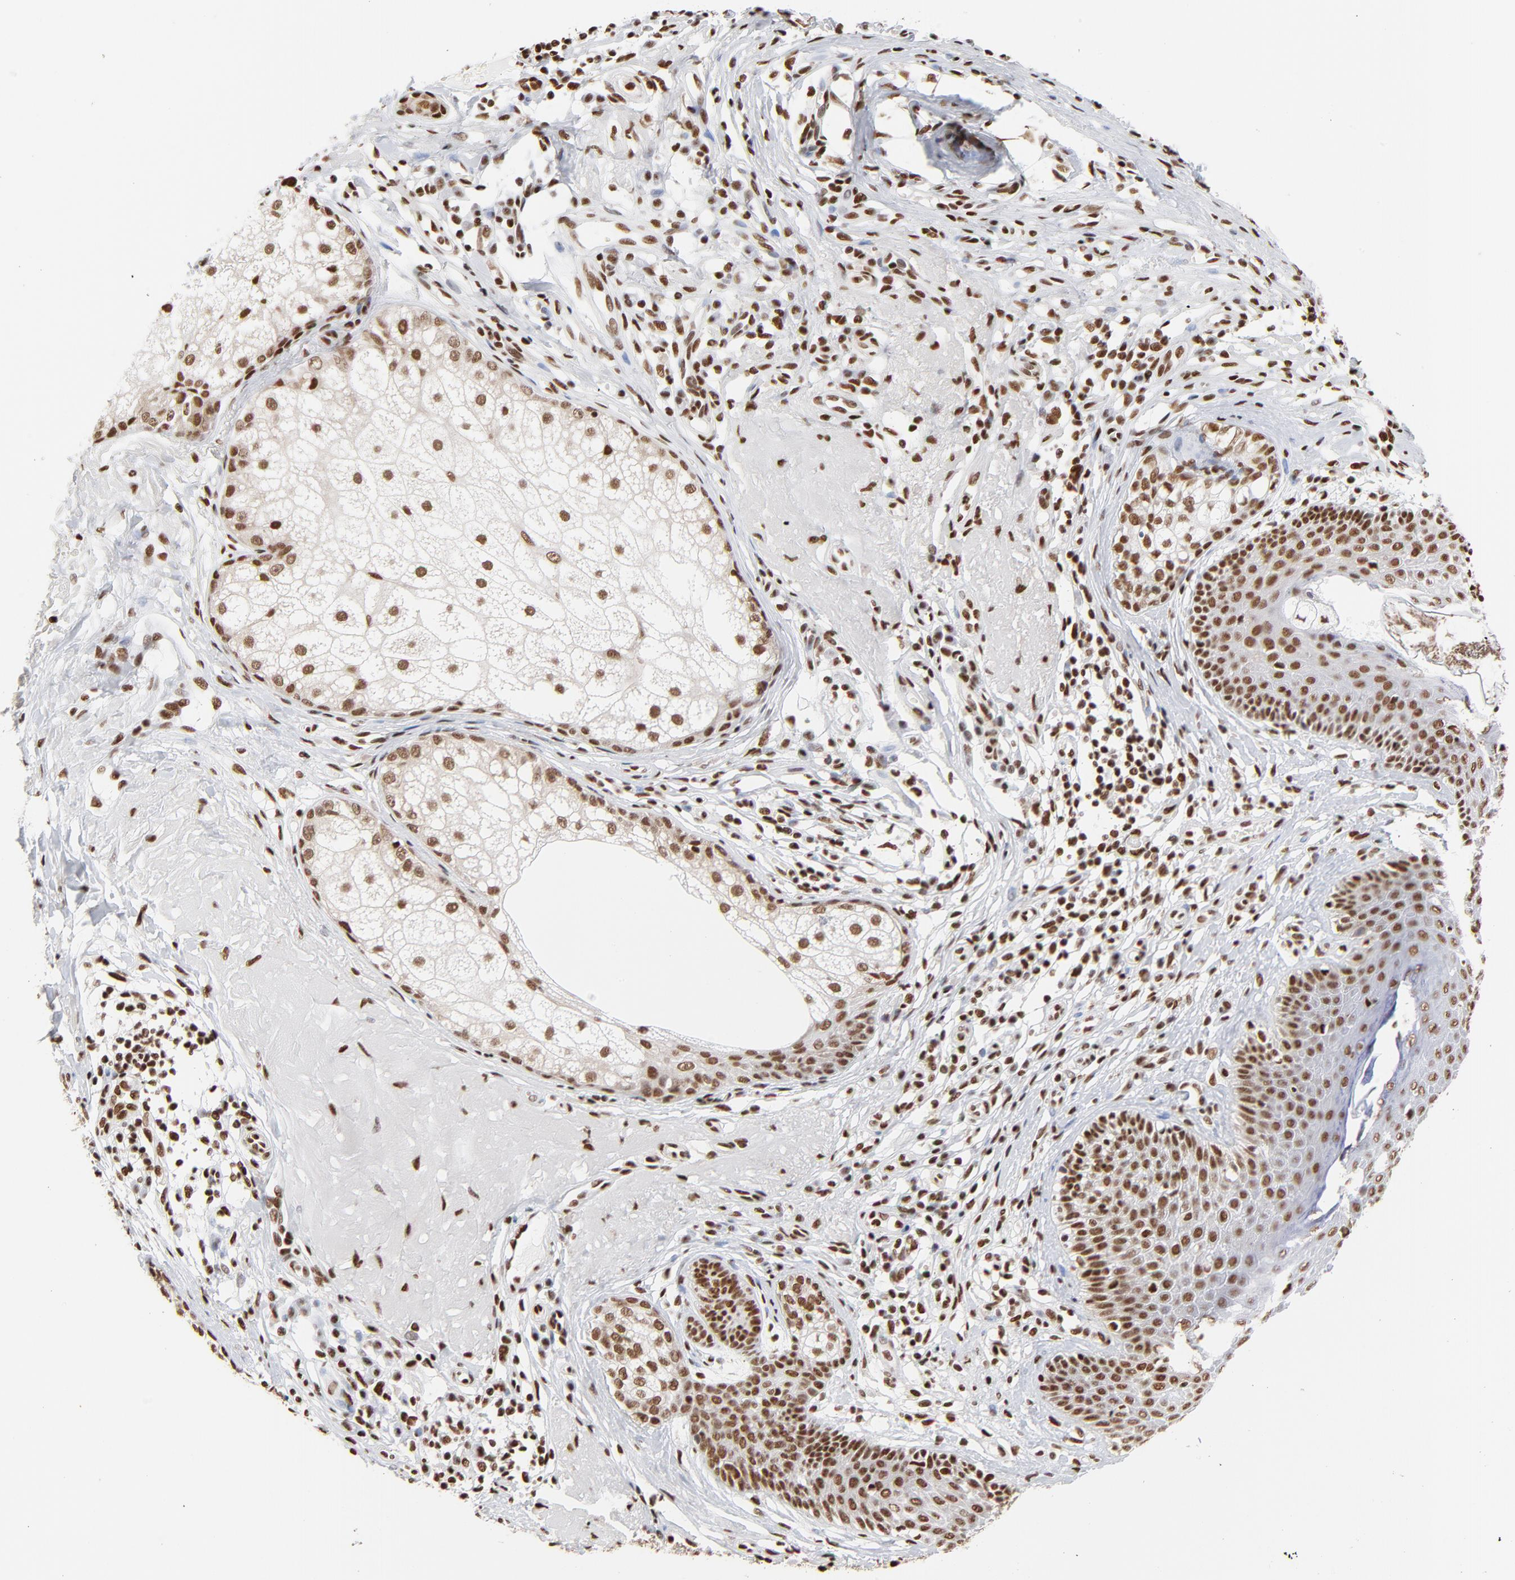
{"staining": {"intensity": "strong", "quantity": ">75%", "location": "nuclear"}, "tissue": "skin cancer", "cell_type": "Tumor cells", "image_type": "cancer", "snomed": [{"axis": "morphology", "description": "Basal cell carcinoma"}, {"axis": "topography", "description": "Skin"}], "caption": "Skin basal cell carcinoma was stained to show a protein in brown. There is high levels of strong nuclear staining in about >75% of tumor cells.", "gene": "CREB1", "patient": {"sex": "male", "age": 74}}